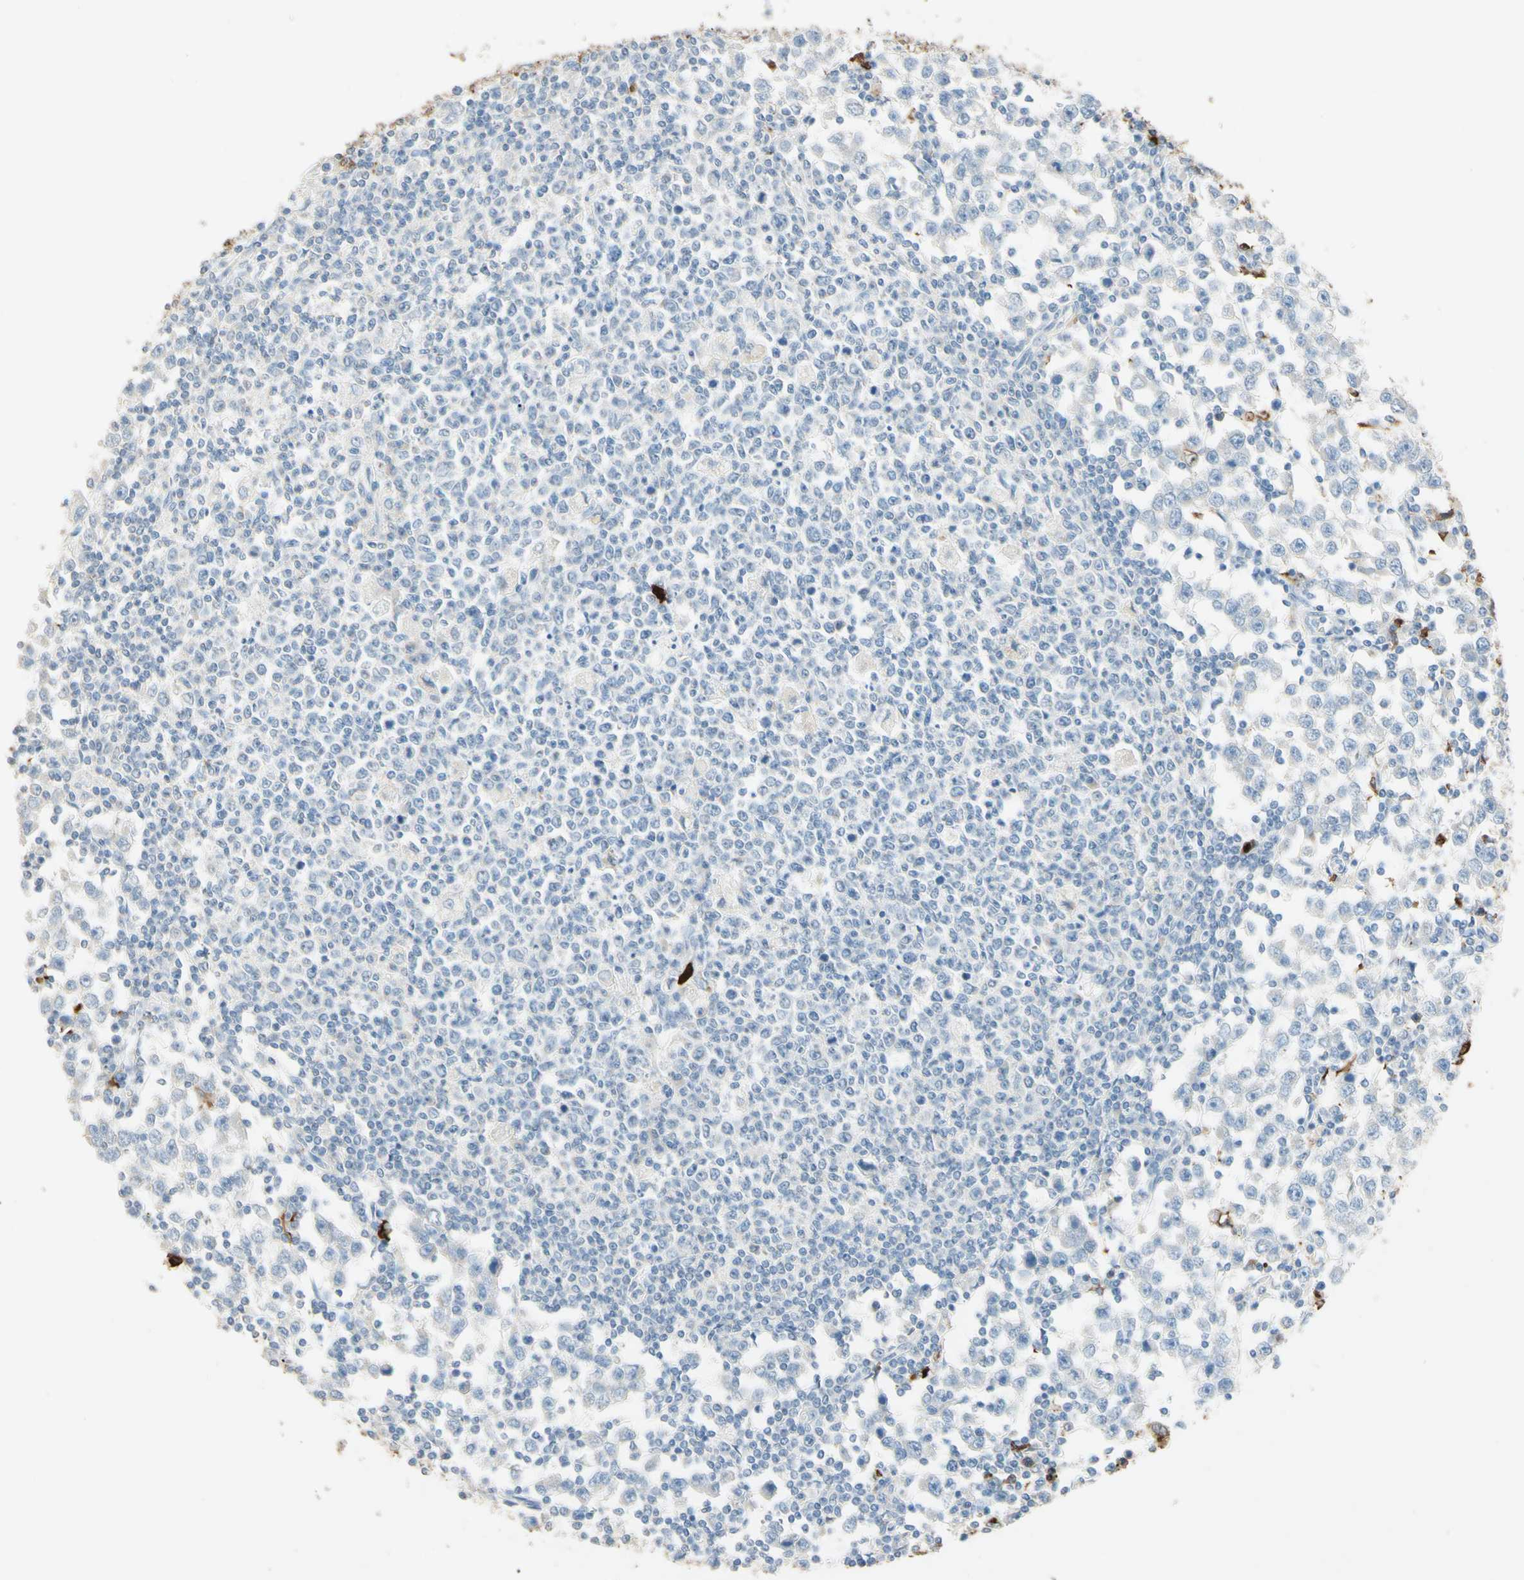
{"staining": {"intensity": "negative", "quantity": "none", "location": "none"}, "tissue": "testis cancer", "cell_type": "Tumor cells", "image_type": "cancer", "snomed": [{"axis": "morphology", "description": "Seminoma, NOS"}, {"axis": "topography", "description": "Testis"}], "caption": "Testis cancer (seminoma) was stained to show a protein in brown. There is no significant staining in tumor cells.", "gene": "NFKBIZ", "patient": {"sex": "male", "age": 65}}